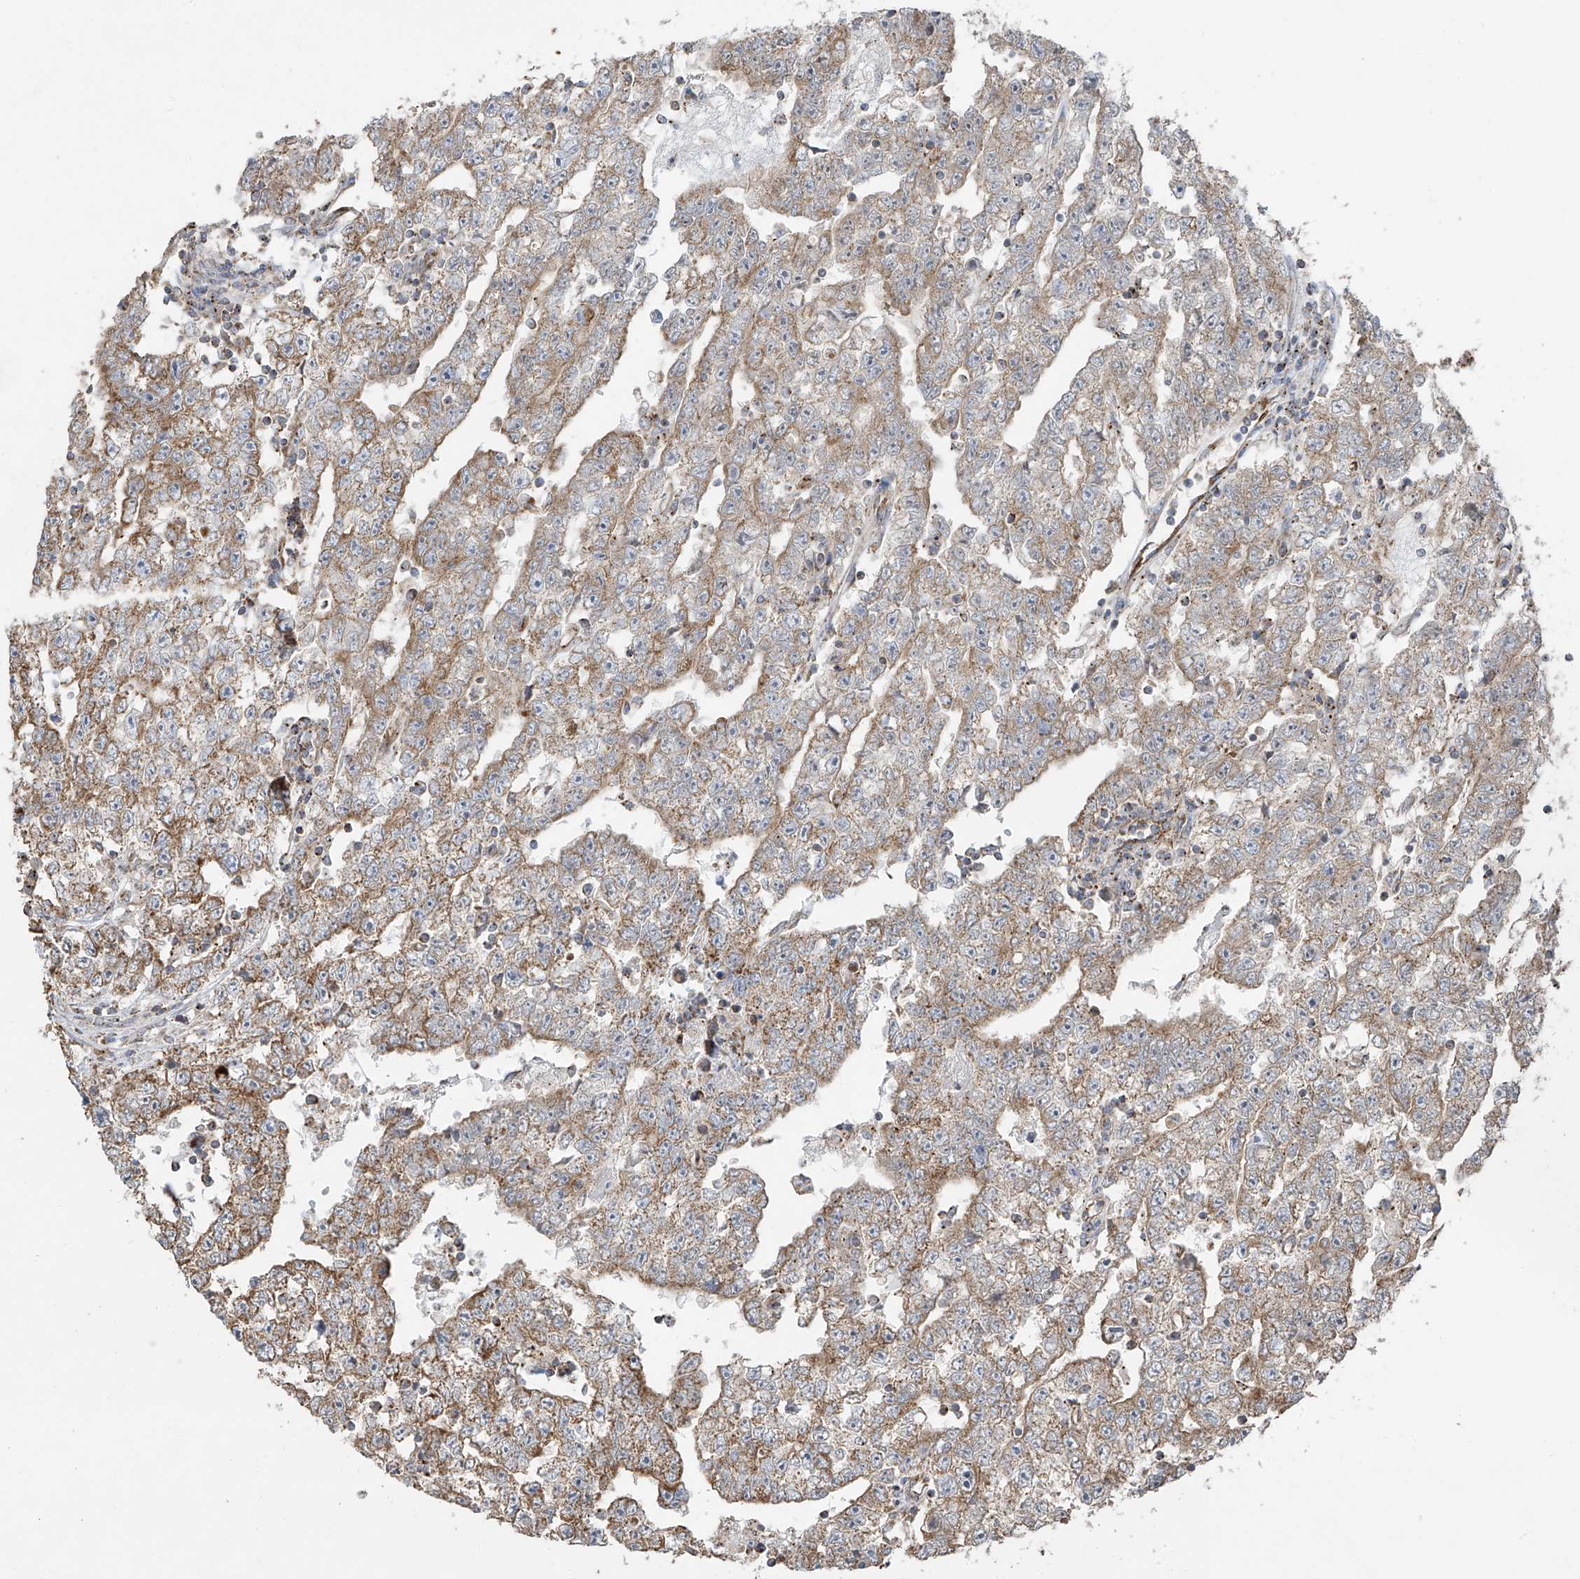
{"staining": {"intensity": "moderate", "quantity": "25%-75%", "location": "cytoplasmic/membranous"}, "tissue": "testis cancer", "cell_type": "Tumor cells", "image_type": "cancer", "snomed": [{"axis": "morphology", "description": "Carcinoma, Embryonal, NOS"}, {"axis": "topography", "description": "Testis"}], "caption": "Immunohistochemistry (IHC) (DAB) staining of human testis cancer reveals moderate cytoplasmic/membranous protein staining in approximately 25%-75% of tumor cells.", "gene": "UQCC1", "patient": {"sex": "male", "age": 25}}